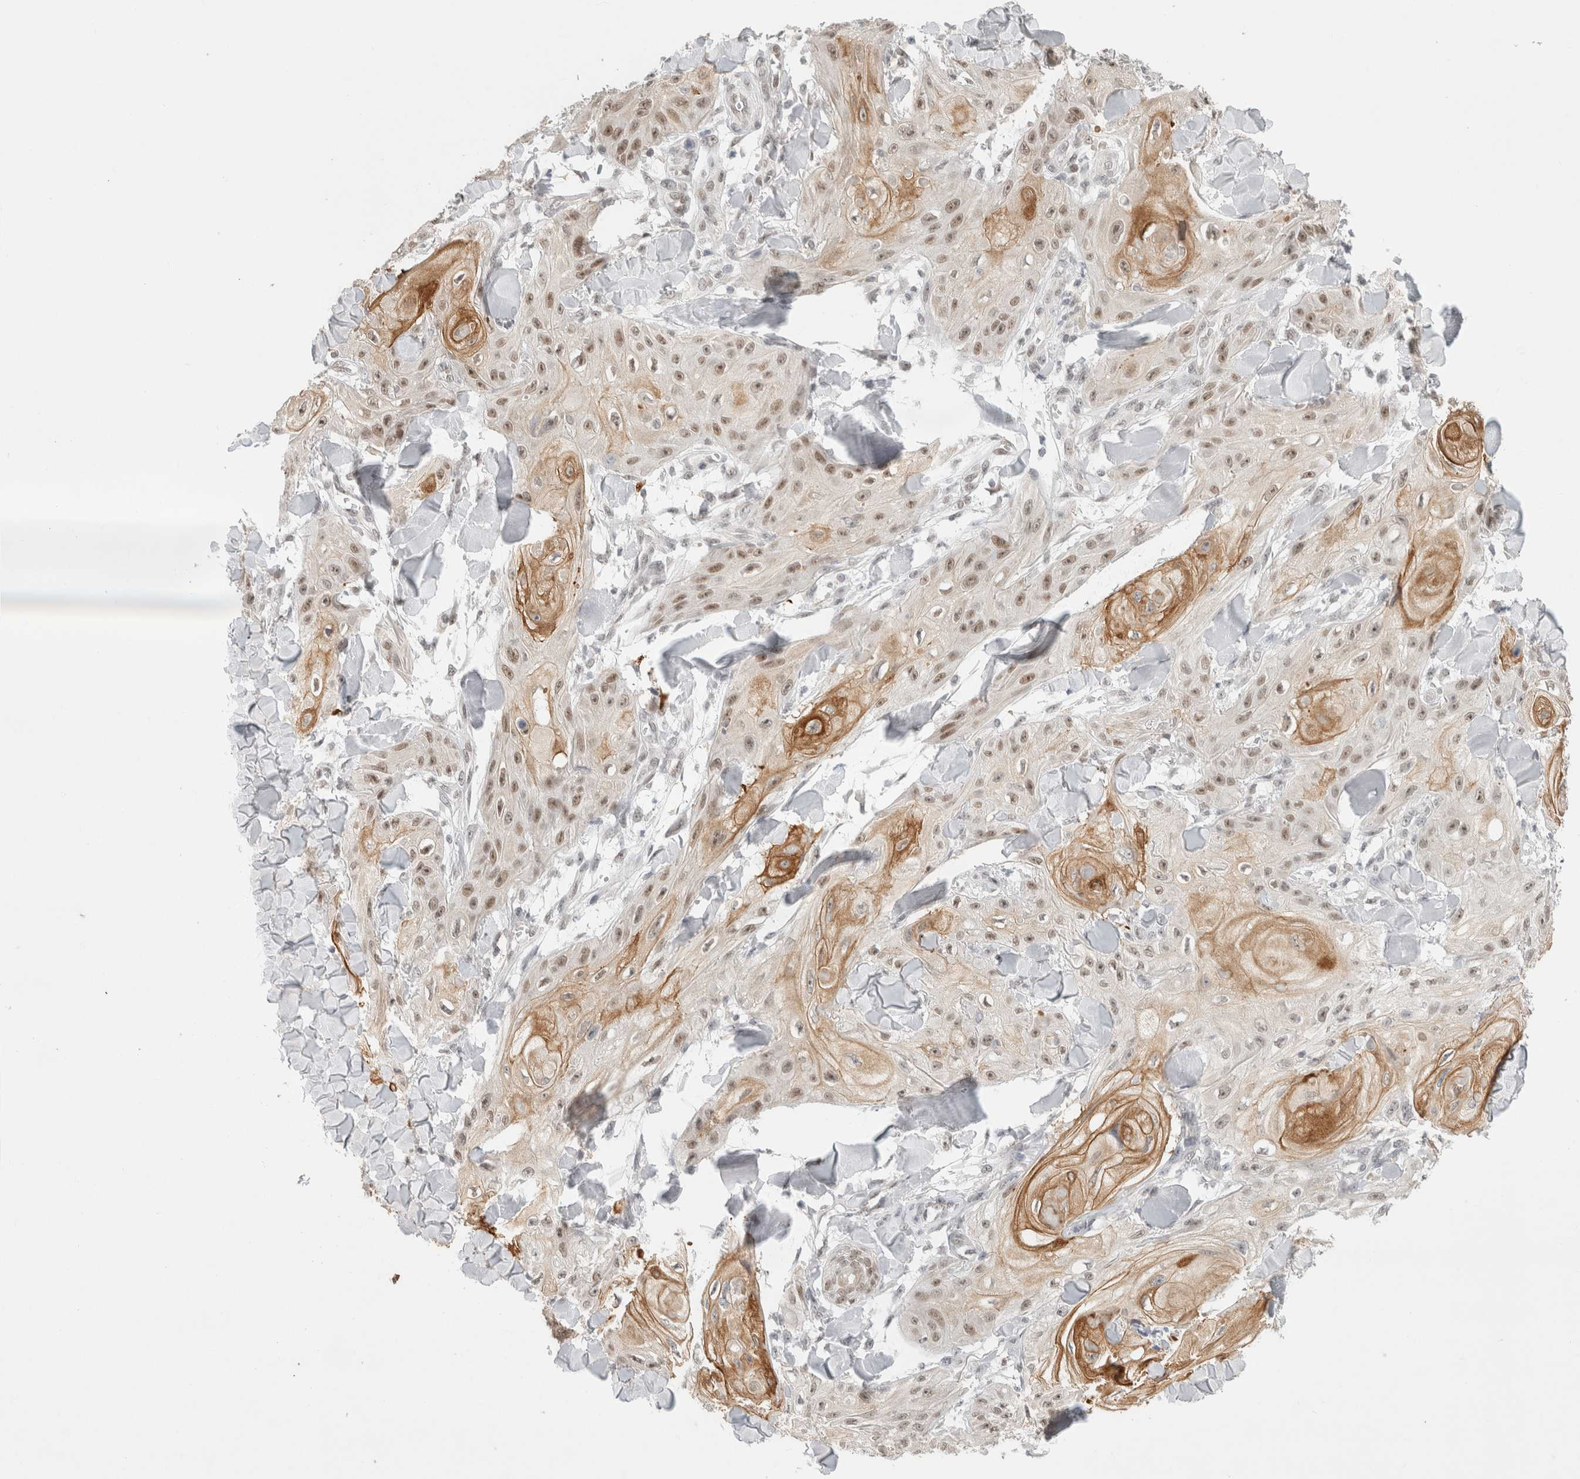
{"staining": {"intensity": "moderate", "quantity": ">75%", "location": "cytoplasmic/membranous,nuclear"}, "tissue": "skin cancer", "cell_type": "Tumor cells", "image_type": "cancer", "snomed": [{"axis": "morphology", "description": "Squamous cell carcinoma, NOS"}, {"axis": "topography", "description": "Skin"}], "caption": "Immunohistochemistry (IHC) micrograph of neoplastic tissue: human squamous cell carcinoma (skin) stained using immunohistochemistry reveals medium levels of moderate protein expression localized specifically in the cytoplasmic/membranous and nuclear of tumor cells, appearing as a cytoplasmic/membranous and nuclear brown color.", "gene": "RECQL4", "patient": {"sex": "male", "age": 74}}